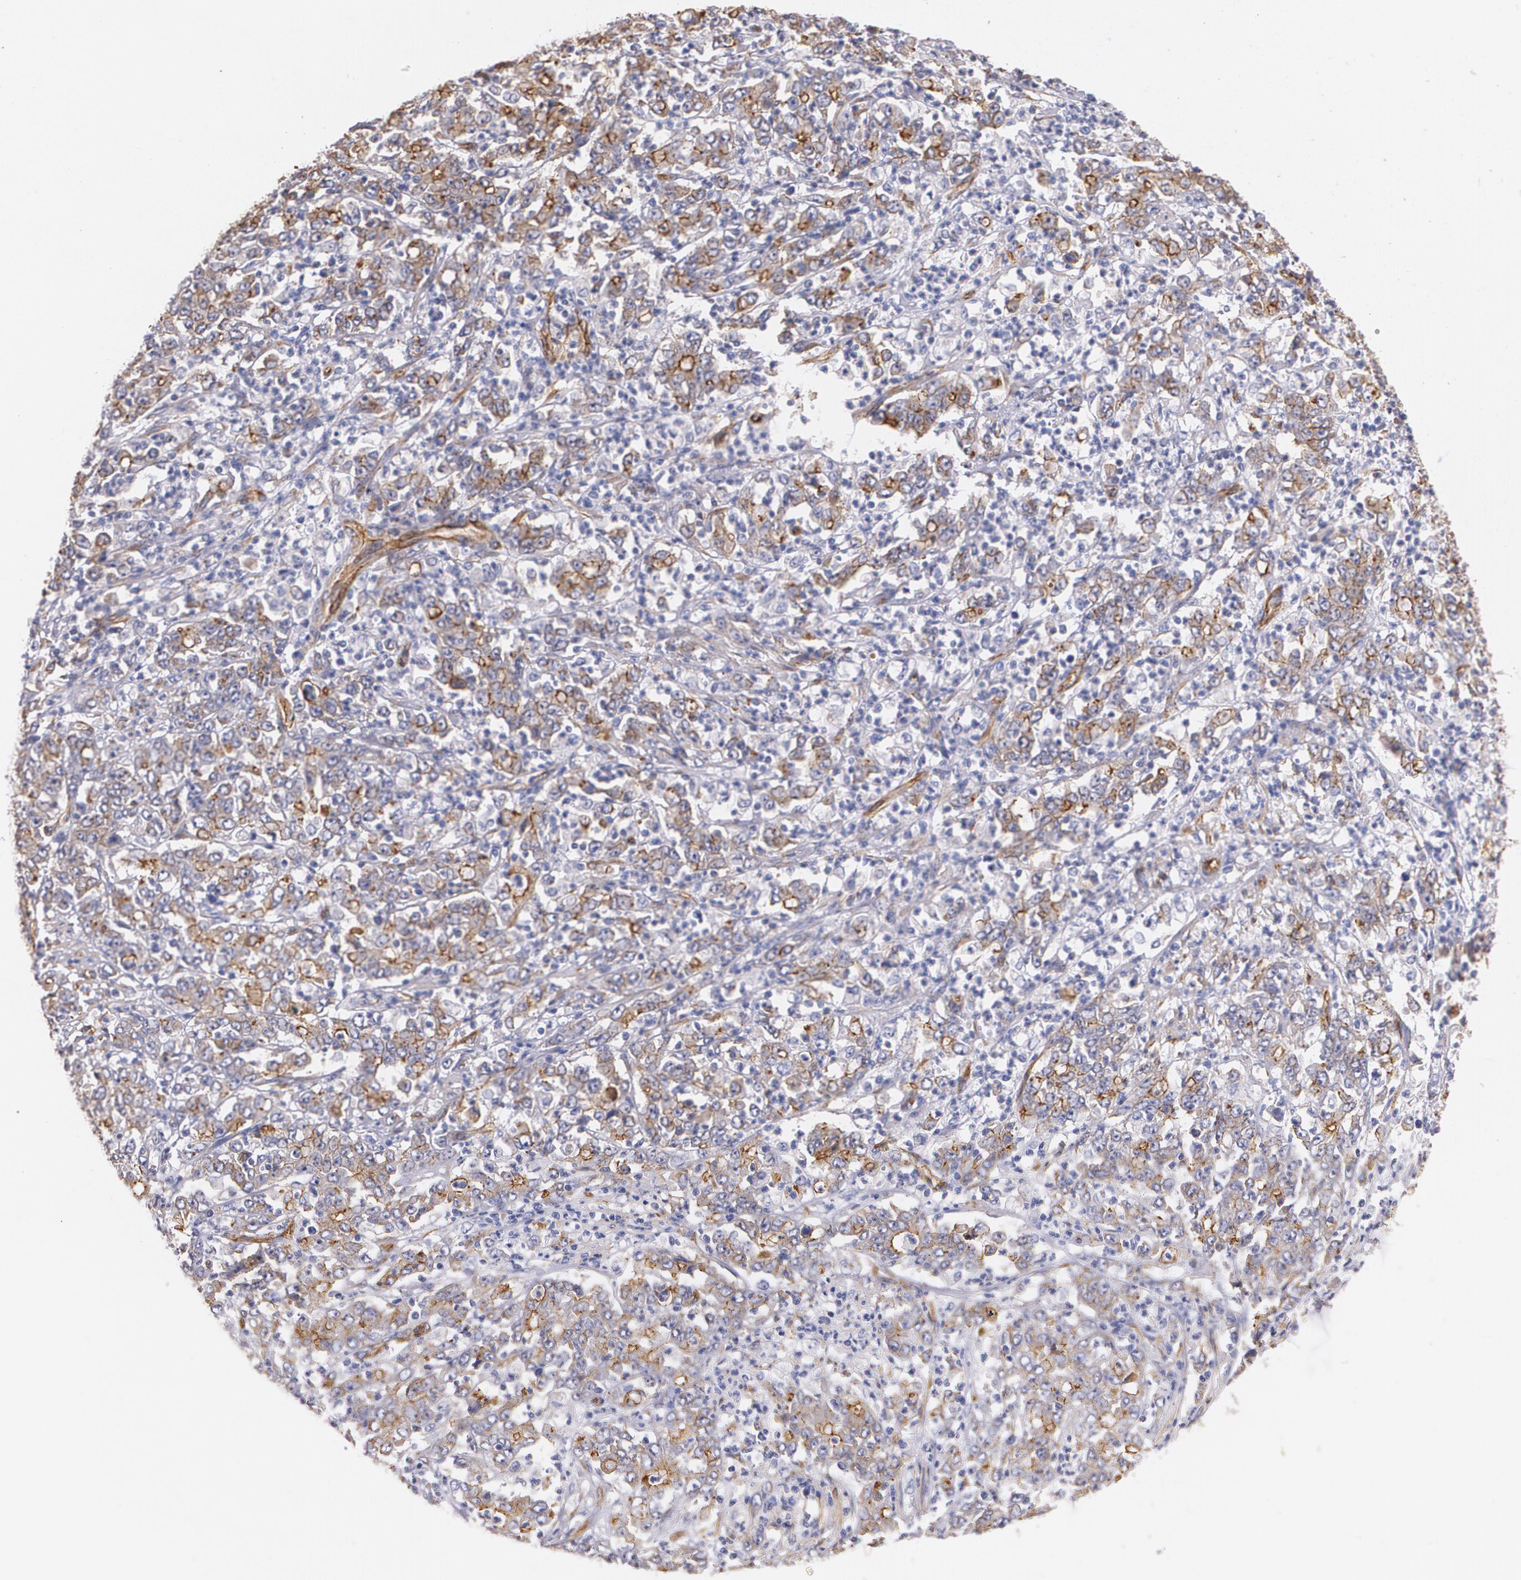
{"staining": {"intensity": "moderate", "quantity": ">75%", "location": "cytoplasmic/membranous"}, "tissue": "stomach cancer", "cell_type": "Tumor cells", "image_type": "cancer", "snomed": [{"axis": "morphology", "description": "Adenocarcinoma, NOS"}, {"axis": "topography", "description": "Stomach, lower"}], "caption": "Immunohistochemistry micrograph of neoplastic tissue: human stomach adenocarcinoma stained using immunohistochemistry demonstrates medium levels of moderate protein expression localized specifically in the cytoplasmic/membranous of tumor cells, appearing as a cytoplasmic/membranous brown color.", "gene": "TJP1", "patient": {"sex": "female", "age": 71}}